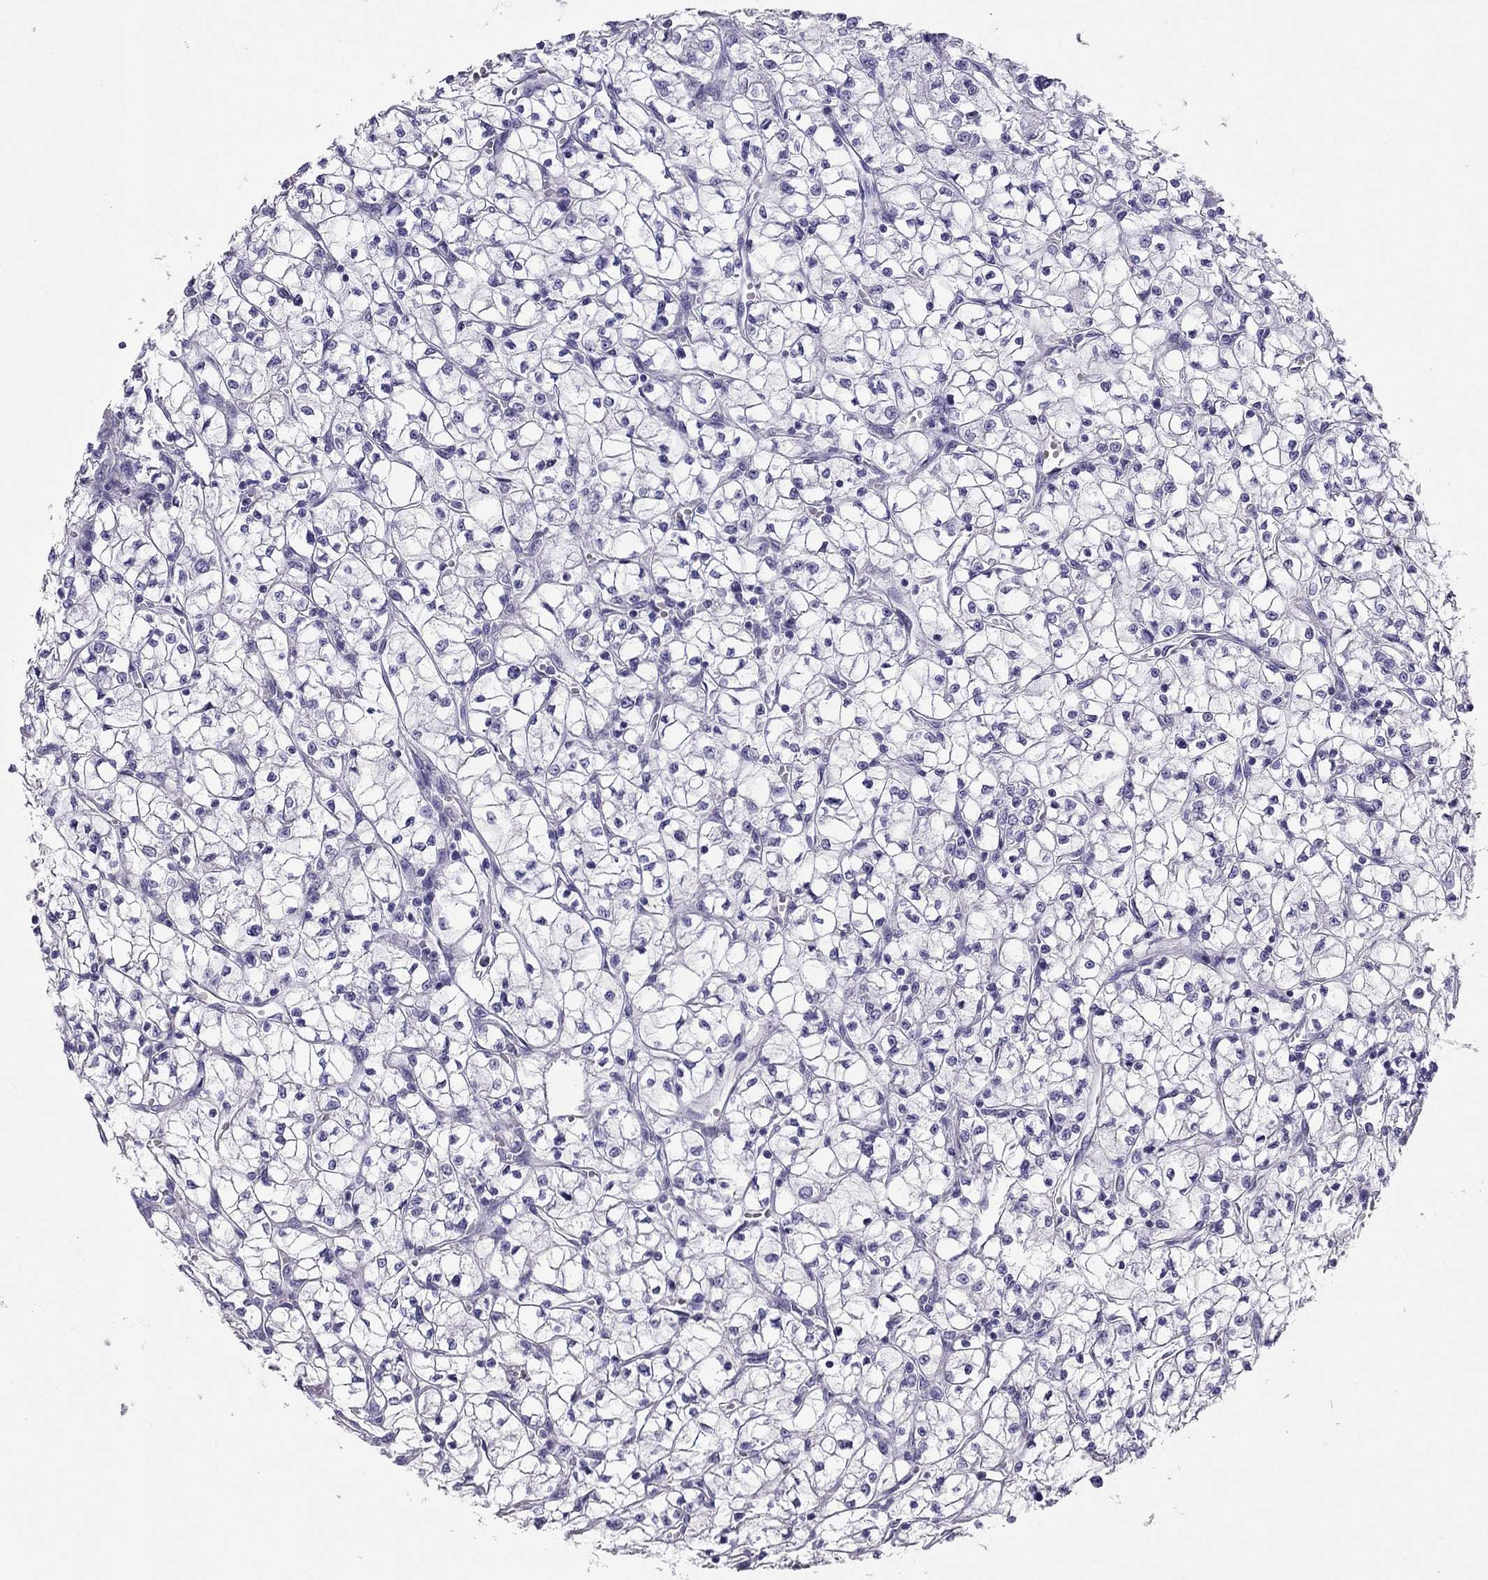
{"staining": {"intensity": "negative", "quantity": "none", "location": "none"}, "tissue": "renal cancer", "cell_type": "Tumor cells", "image_type": "cancer", "snomed": [{"axis": "morphology", "description": "Adenocarcinoma, NOS"}, {"axis": "topography", "description": "Kidney"}], "caption": "Immunohistochemistry (IHC) micrograph of neoplastic tissue: adenocarcinoma (renal) stained with DAB (3,3'-diaminobenzidine) shows no significant protein expression in tumor cells.", "gene": "PDE6A", "patient": {"sex": "female", "age": 64}}